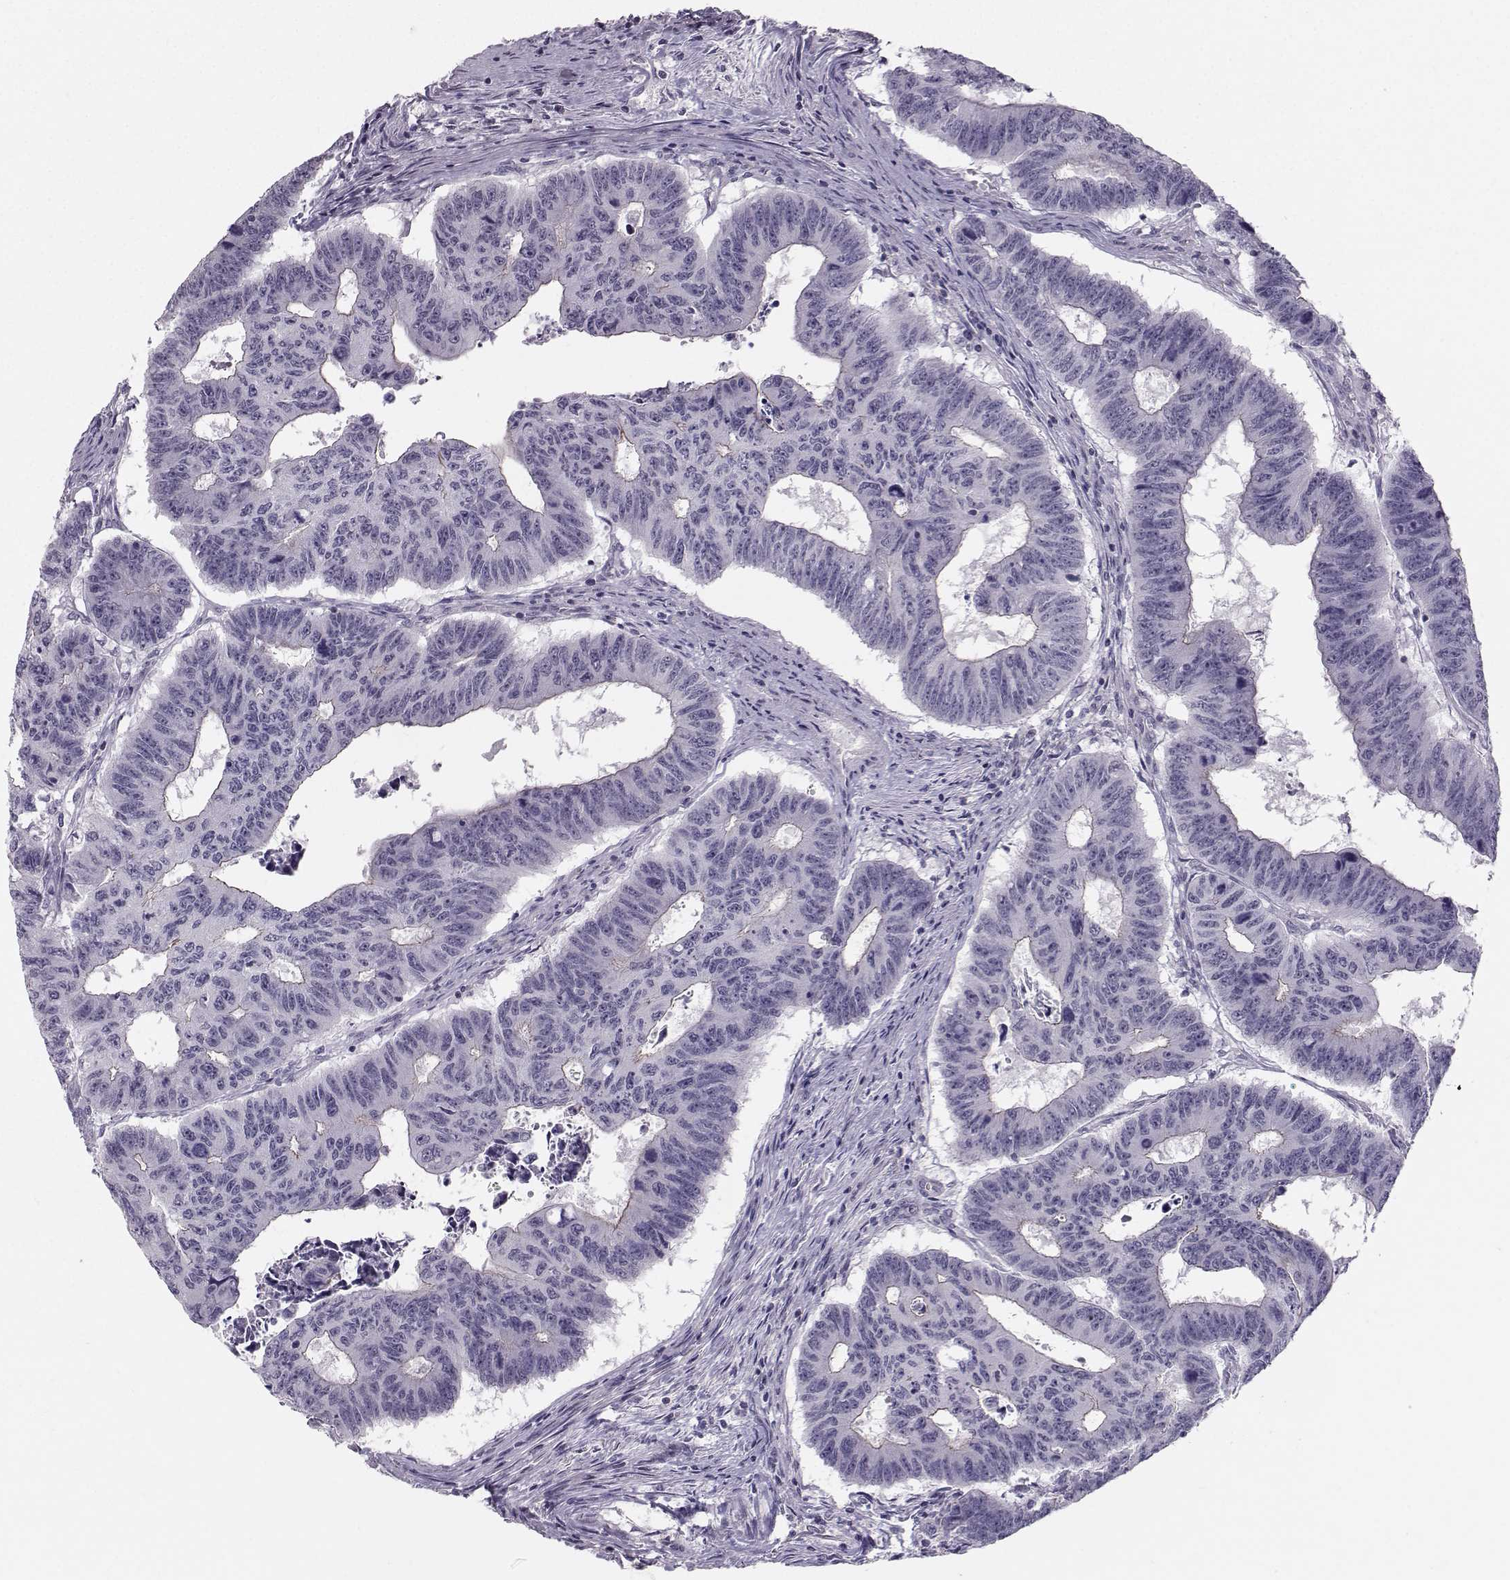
{"staining": {"intensity": "negative", "quantity": "none", "location": "none"}, "tissue": "colorectal cancer", "cell_type": "Tumor cells", "image_type": "cancer", "snomed": [{"axis": "morphology", "description": "Adenocarcinoma, NOS"}, {"axis": "topography", "description": "Appendix"}, {"axis": "topography", "description": "Colon"}, {"axis": "topography", "description": "Cecum"}, {"axis": "topography", "description": "Colon asc"}], "caption": "The IHC micrograph has no significant staining in tumor cells of colorectal adenocarcinoma tissue. (DAB IHC, high magnification).", "gene": "MAST1", "patient": {"sex": "female", "age": 85}}